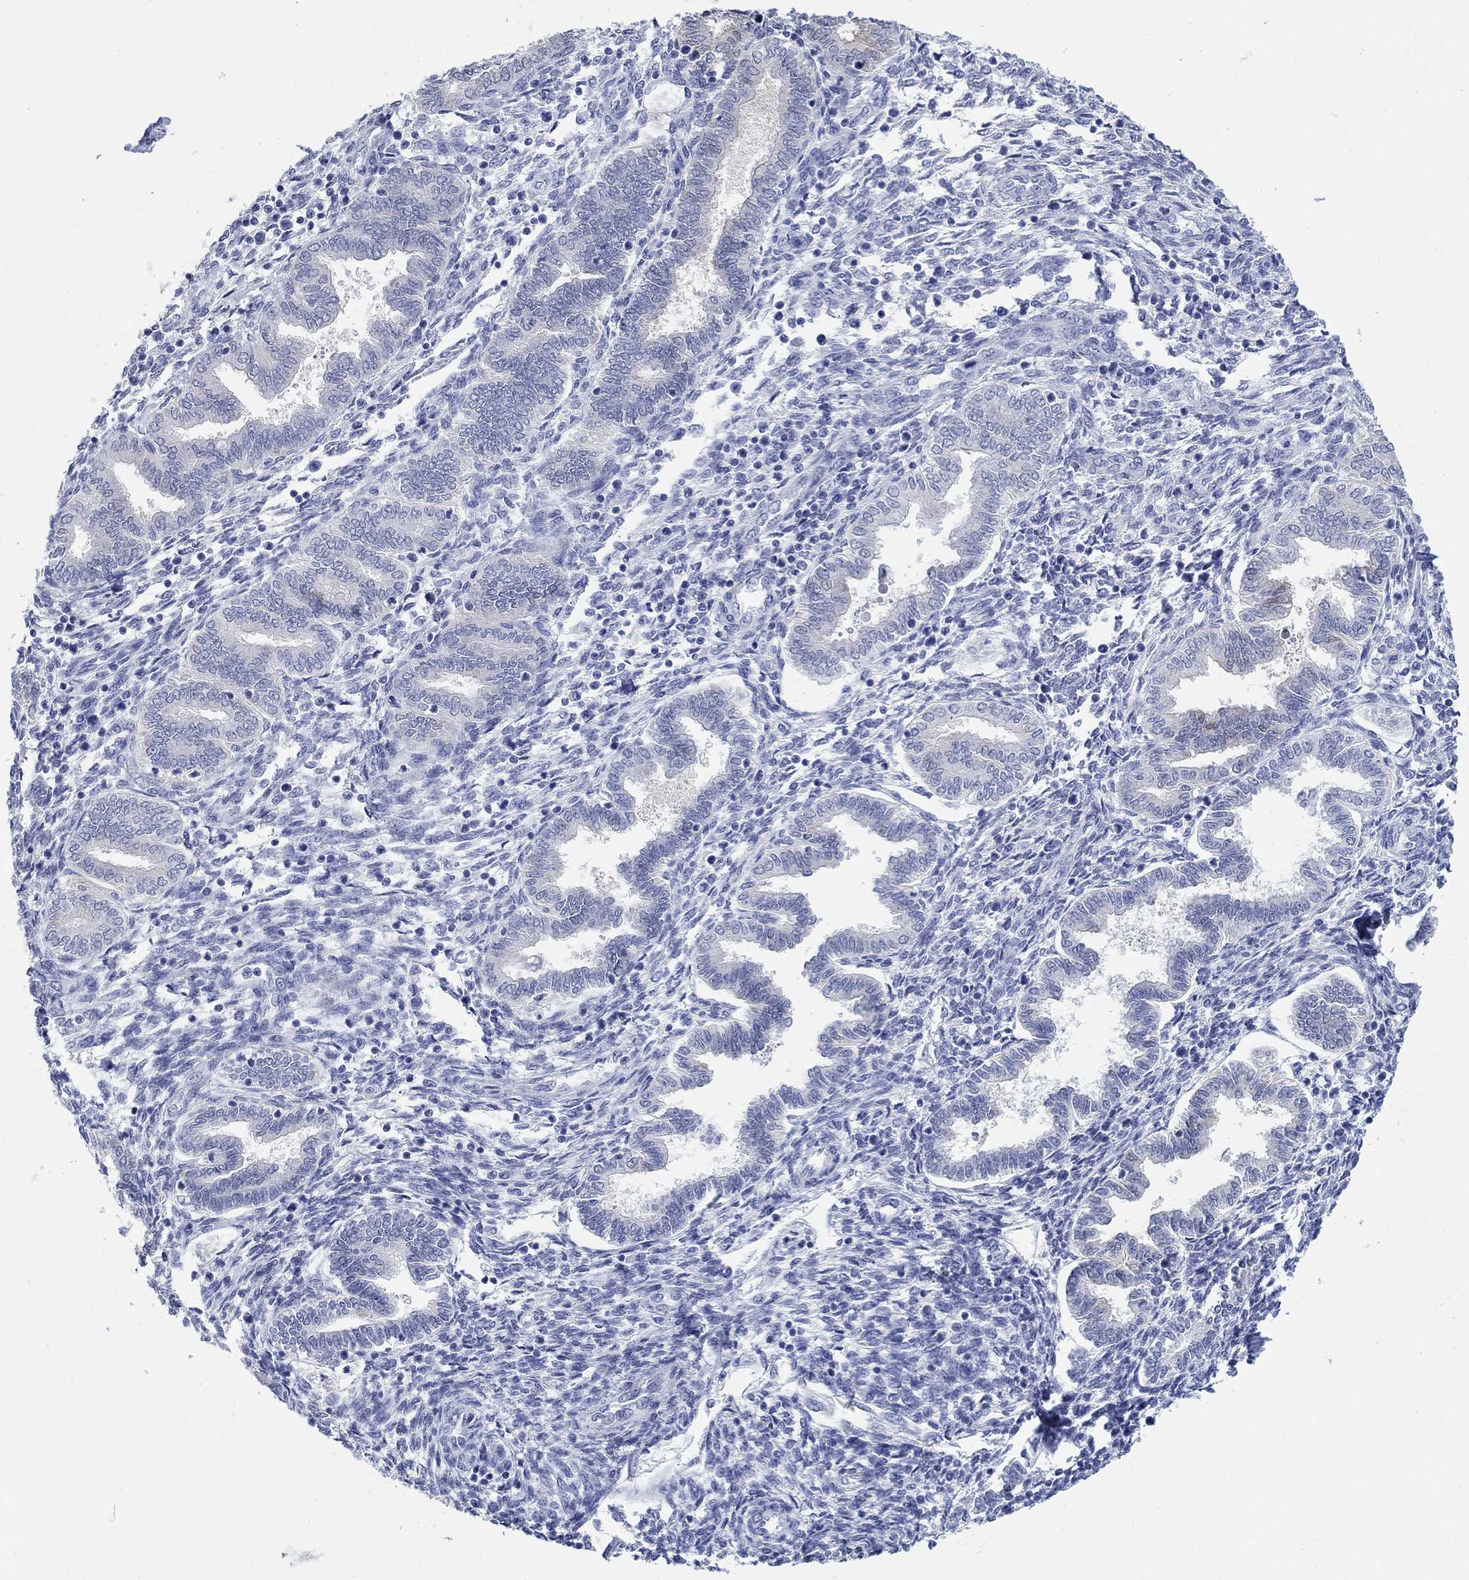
{"staining": {"intensity": "negative", "quantity": "none", "location": "none"}, "tissue": "endometrium", "cell_type": "Cells in endometrial stroma", "image_type": "normal", "snomed": [{"axis": "morphology", "description": "Normal tissue, NOS"}, {"axis": "topography", "description": "Endometrium"}], "caption": "Immunohistochemistry (IHC) of unremarkable endometrium displays no expression in cells in endometrial stroma.", "gene": "AKR1C1", "patient": {"sex": "female", "age": 42}}